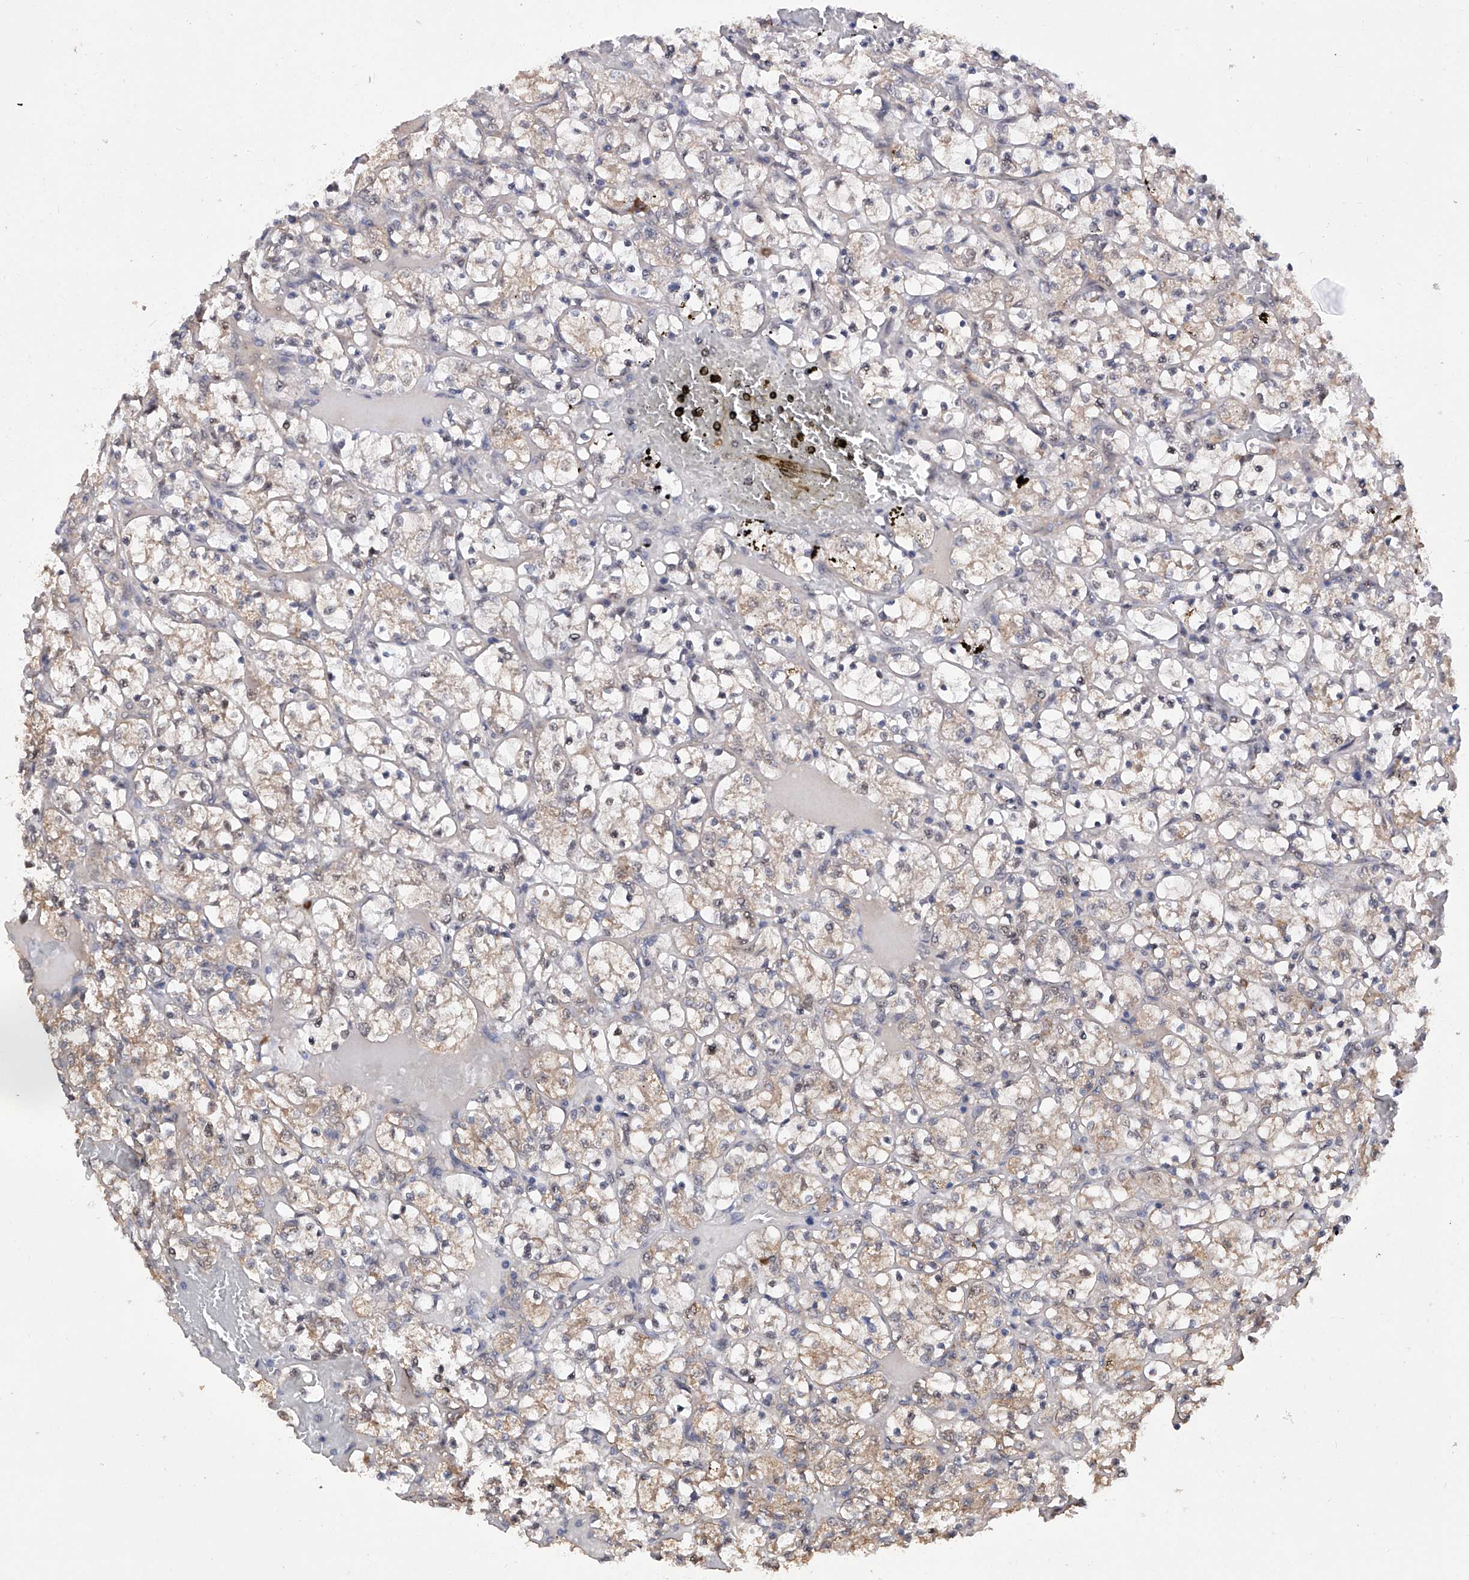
{"staining": {"intensity": "weak", "quantity": "25%-75%", "location": "cytoplasmic/membranous"}, "tissue": "renal cancer", "cell_type": "Tumor cells", "image_type": "cancer", "snomed": [{"axis": "morphology", "description": "Adenocarcinoma, NOS"}, {"axis": "topography", "description": "Kidney"}], "caption": "Immunohistochemical staining of renal cancer (adenocarcinoma) reveals low levels of weak cytoplasmic/membranous positivity in about 25%-75% of tumor cells.", "gene": "USP45", "patient": {"sex": "female", "age": 69}}